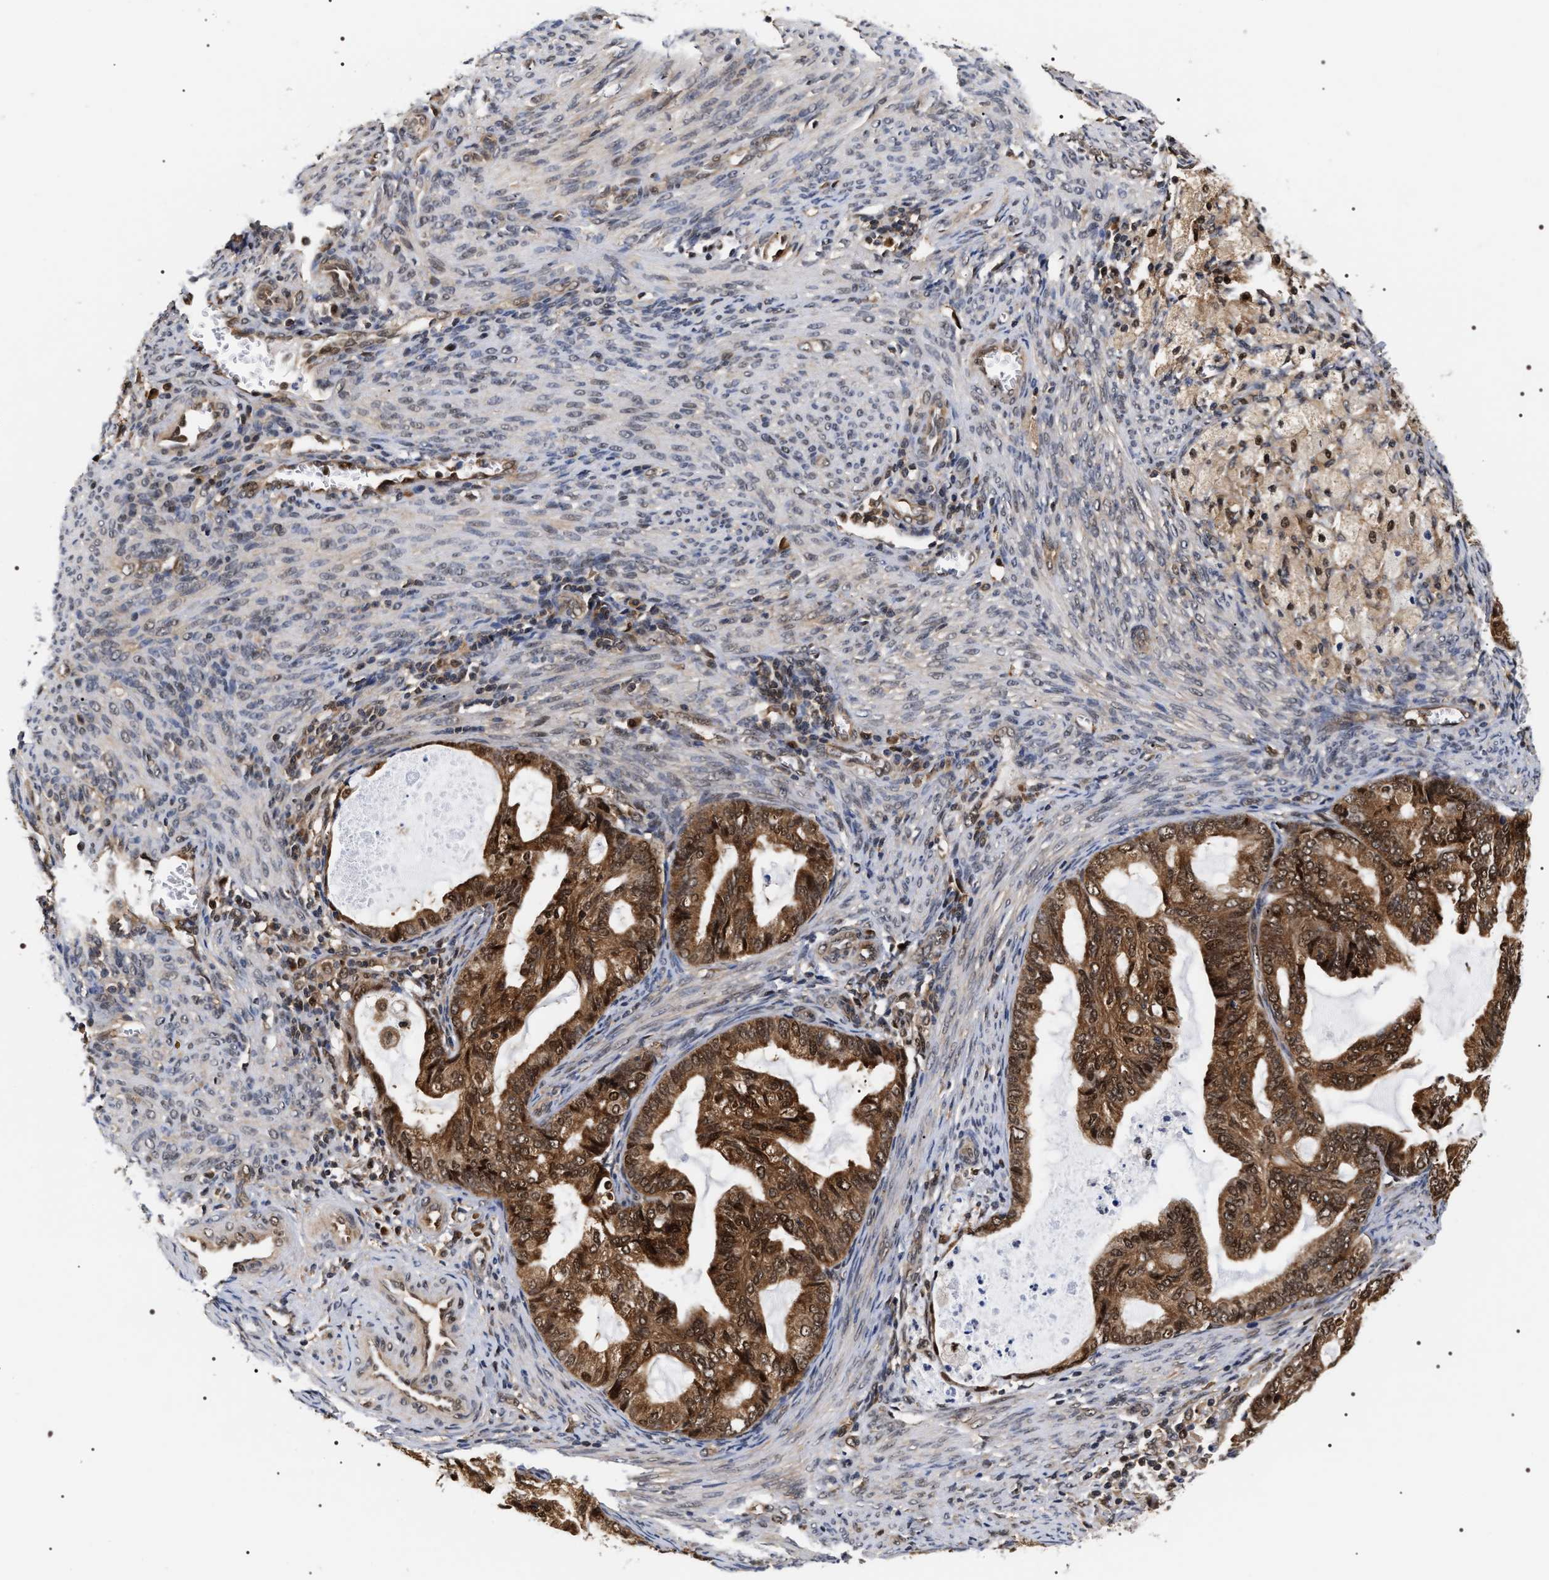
{"staining": {"intensity": "strong", "quantity": ">75%", "location": "cytoplasmic/membranous,nuclear"}, "tissue": "cervical cancer", "cell_type": "Tumor cells", "image_type": "cancer", "snomed": [{"axis": "morphology", "description": "Normal tissue, NOS"}, {"axis": "morphology", "description": "Adenocarcinoma, NOS"}, {"axis": "topography", "description": "Cervix"}, {"axis": "topography", "description": "Endometrium"}], "caption": "IHC image of neoplastic tissue: human adenocarcinoma (cervical) stained using immunohistochemistry (IHC) displays high levels of strong protein expression localized specifically in the cytoplasmic/membranous and nuclear of tumor cells, appearing as a cytoplasmic/membranous and nuclear brown color.", "gene": "BAG6", "patient": {"sex": "female", "age": 86}}